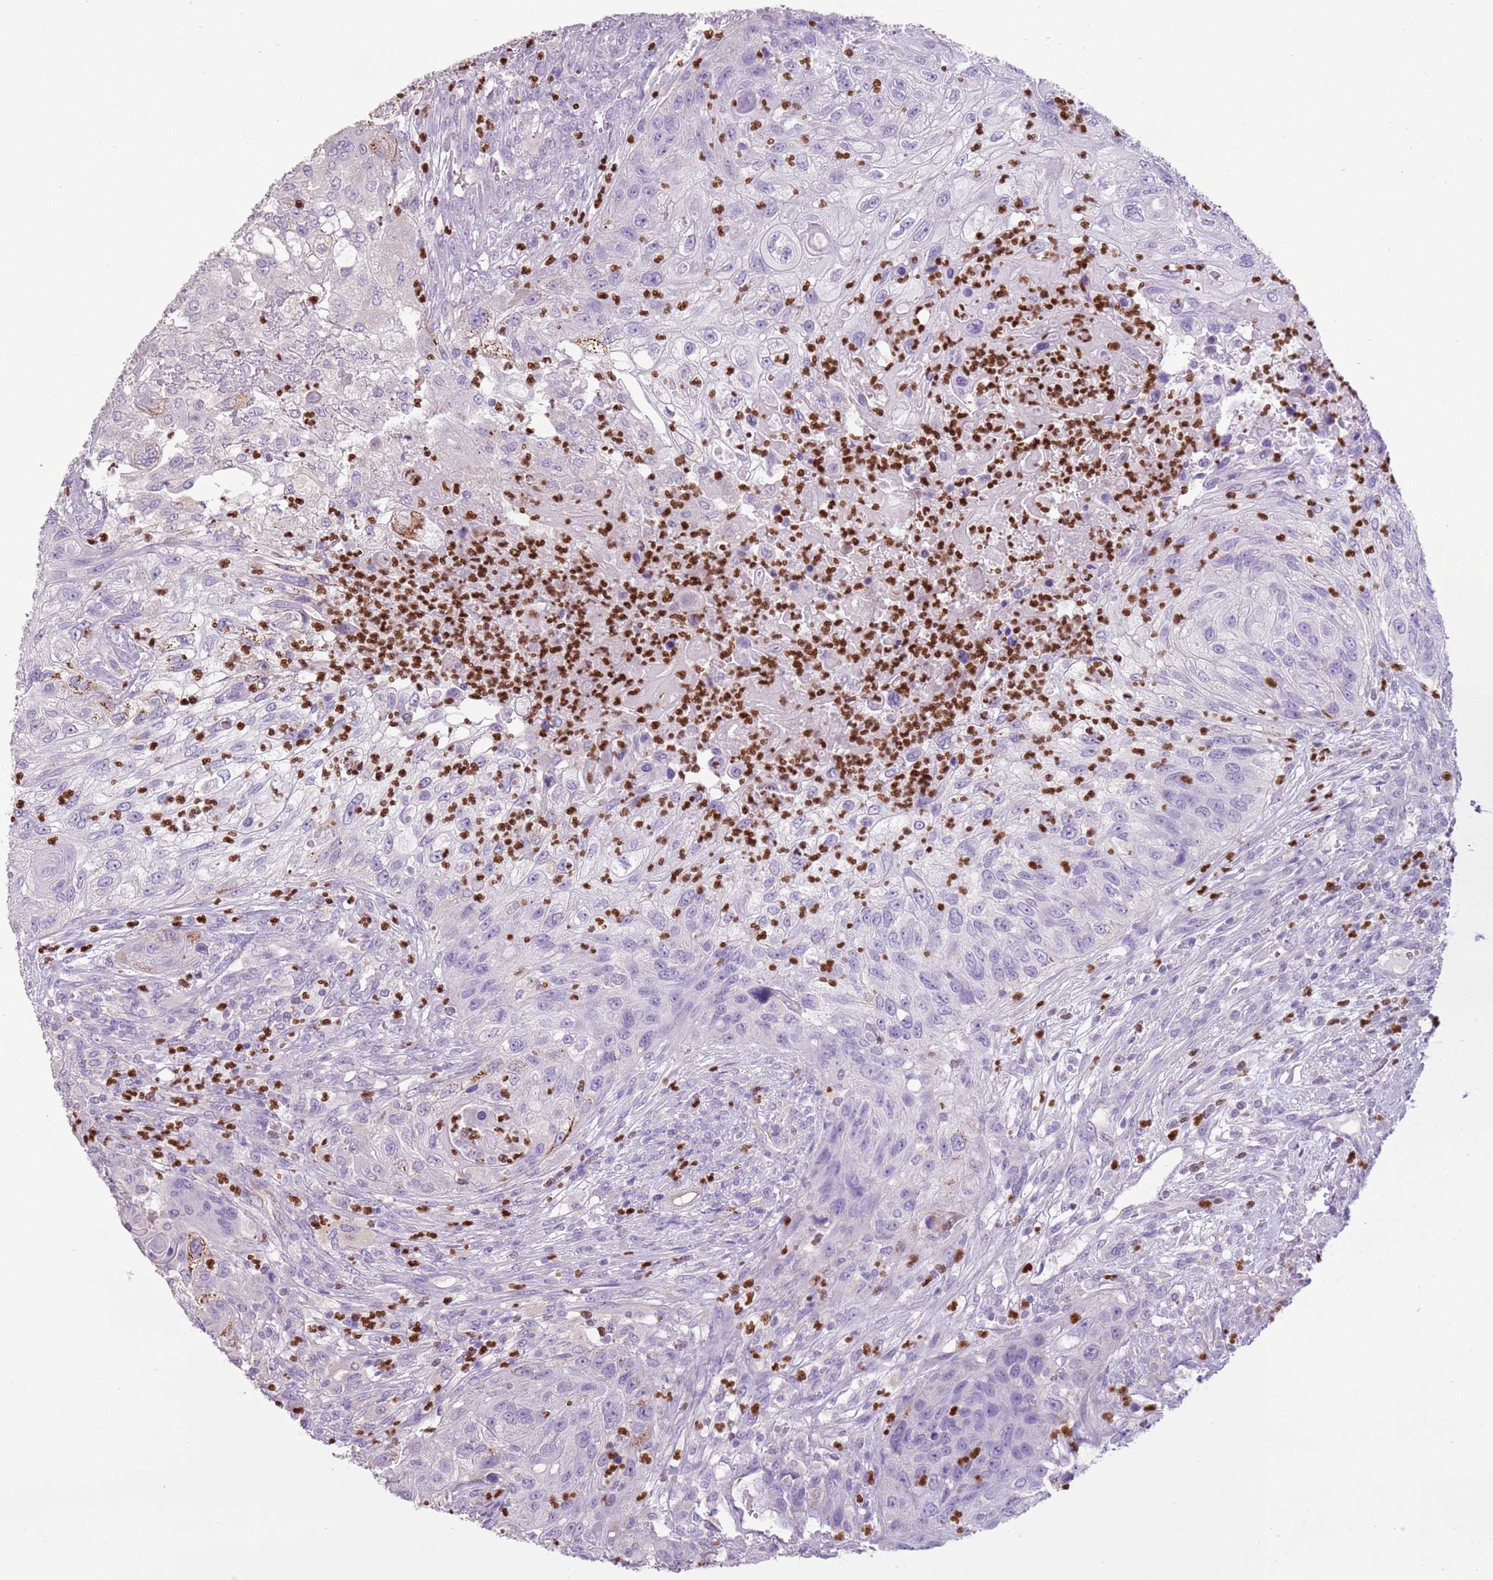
{"staining": {"intensity": "negative", "quantity": "none", "location": "none"}, "tissue": "urothelial cancer", "cell_type": "Tumor cells", "image_type": "cancer", "snomed": [{"axis": "morphology", "description": "Urothelial carcinoma, High grade"}, {"axis": "topography", "description": "Urinary bladder"}], "caption": "Urothelial cancer stained for a protein using IHC exhibits no staining tumor cells.", "gene": "CELF6", "patient": {"sex": "female", "age": 60}}